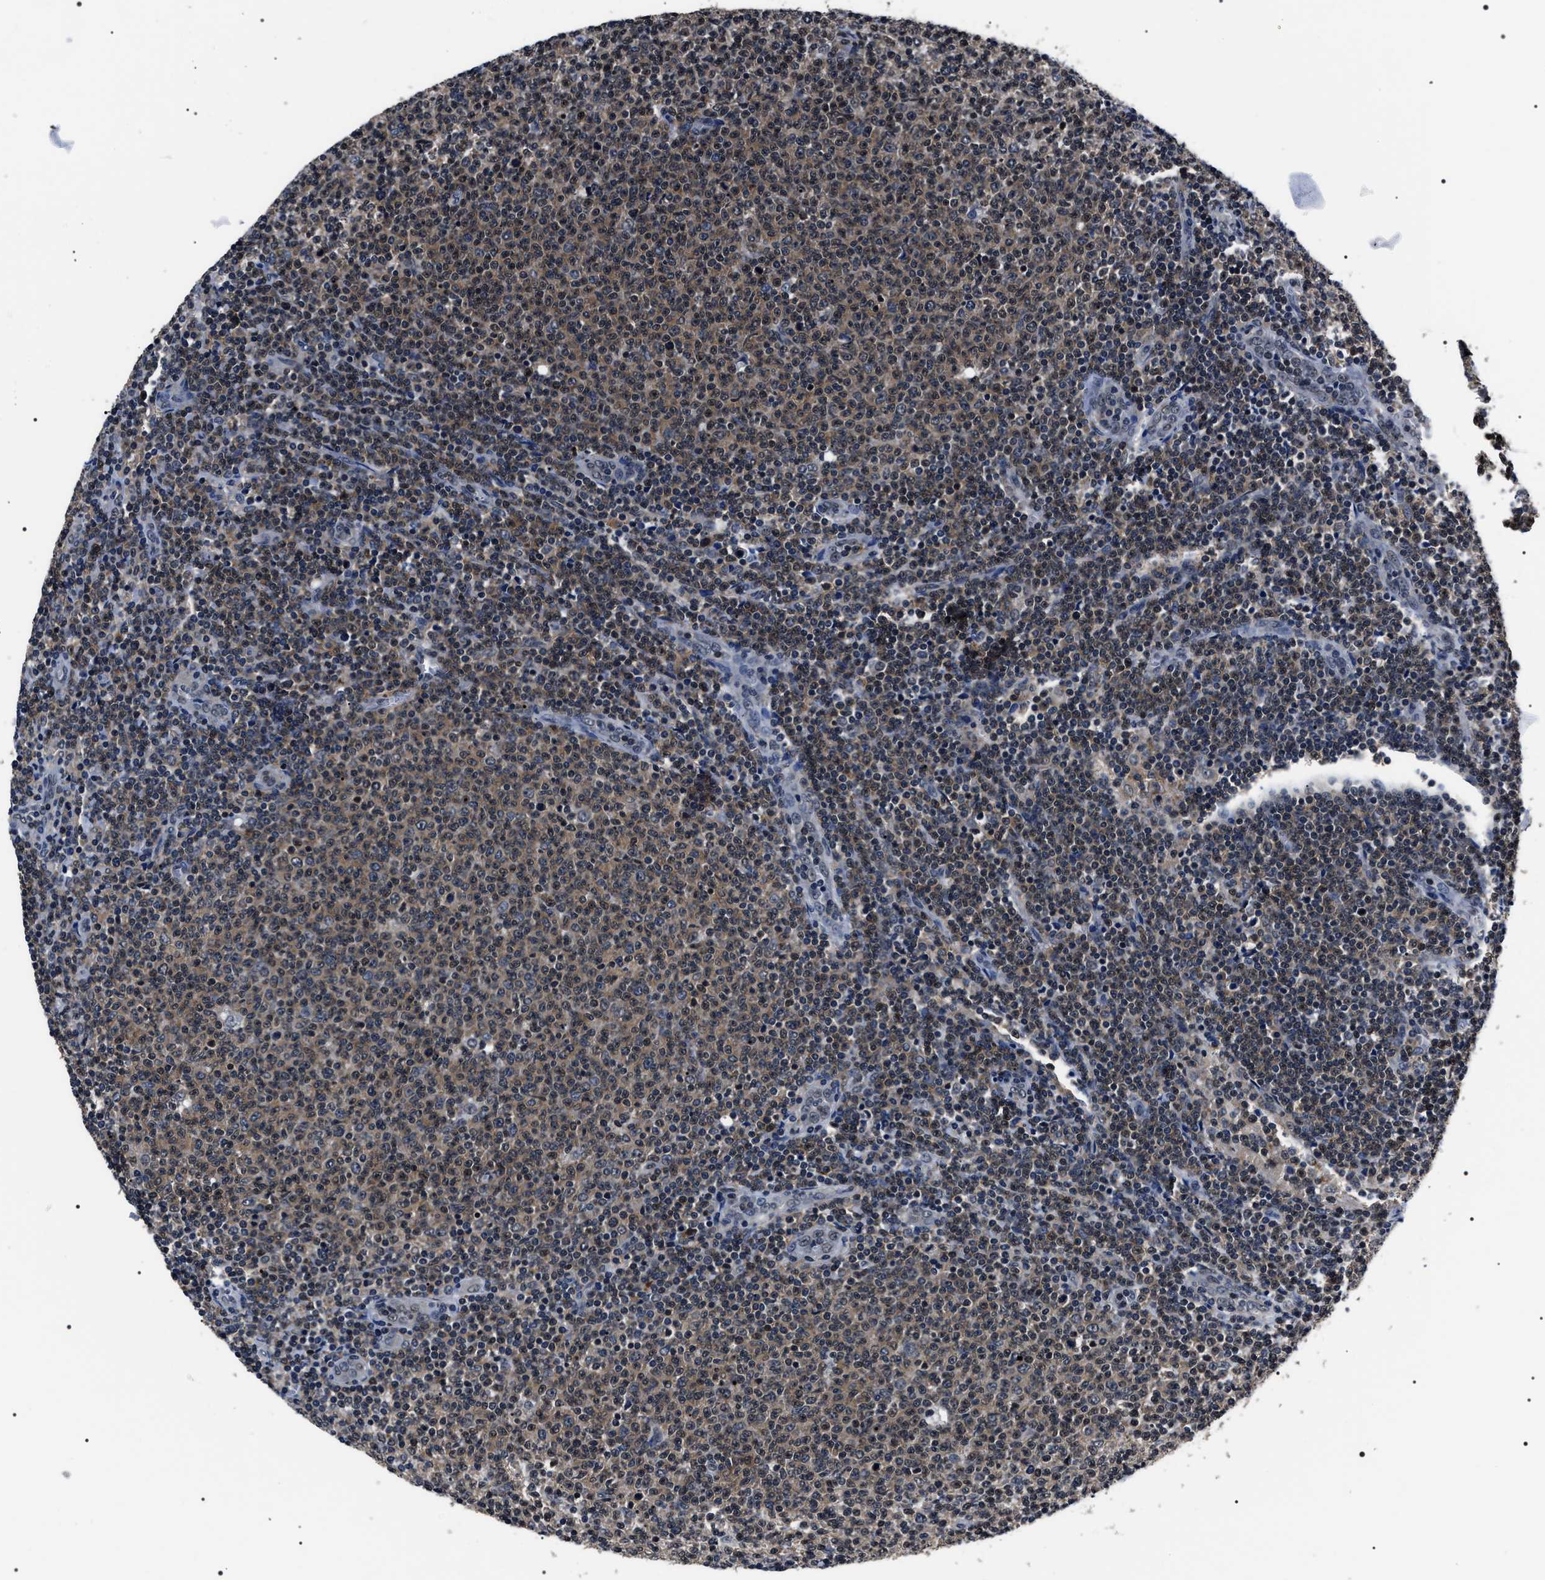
{"staining": {"intensity": "weak", "quantity": ">75%", "location": "cytoplasmic/membranous,nuclear"}, "tissue": "lymphoma", "cell_type": "Tumor cells", "image_type": "cancer", "snomed": [{"axis": "morphology", "description": "Malignant lymphoma, non-Hodgkin's type, Low grade"}, {"axis": "topography", "description": "Lymph node"}], "caption": "Immunohistochemical staining of lymphoma reveals weak cytoplasmic/membranous and nuclear protein staining in approximately >75% of tumor cells. The protein is shown in brown color, while the nuclei are stained blue.", "gene": "SIPA1", "patient": {"sex": "male", "age": 66}}